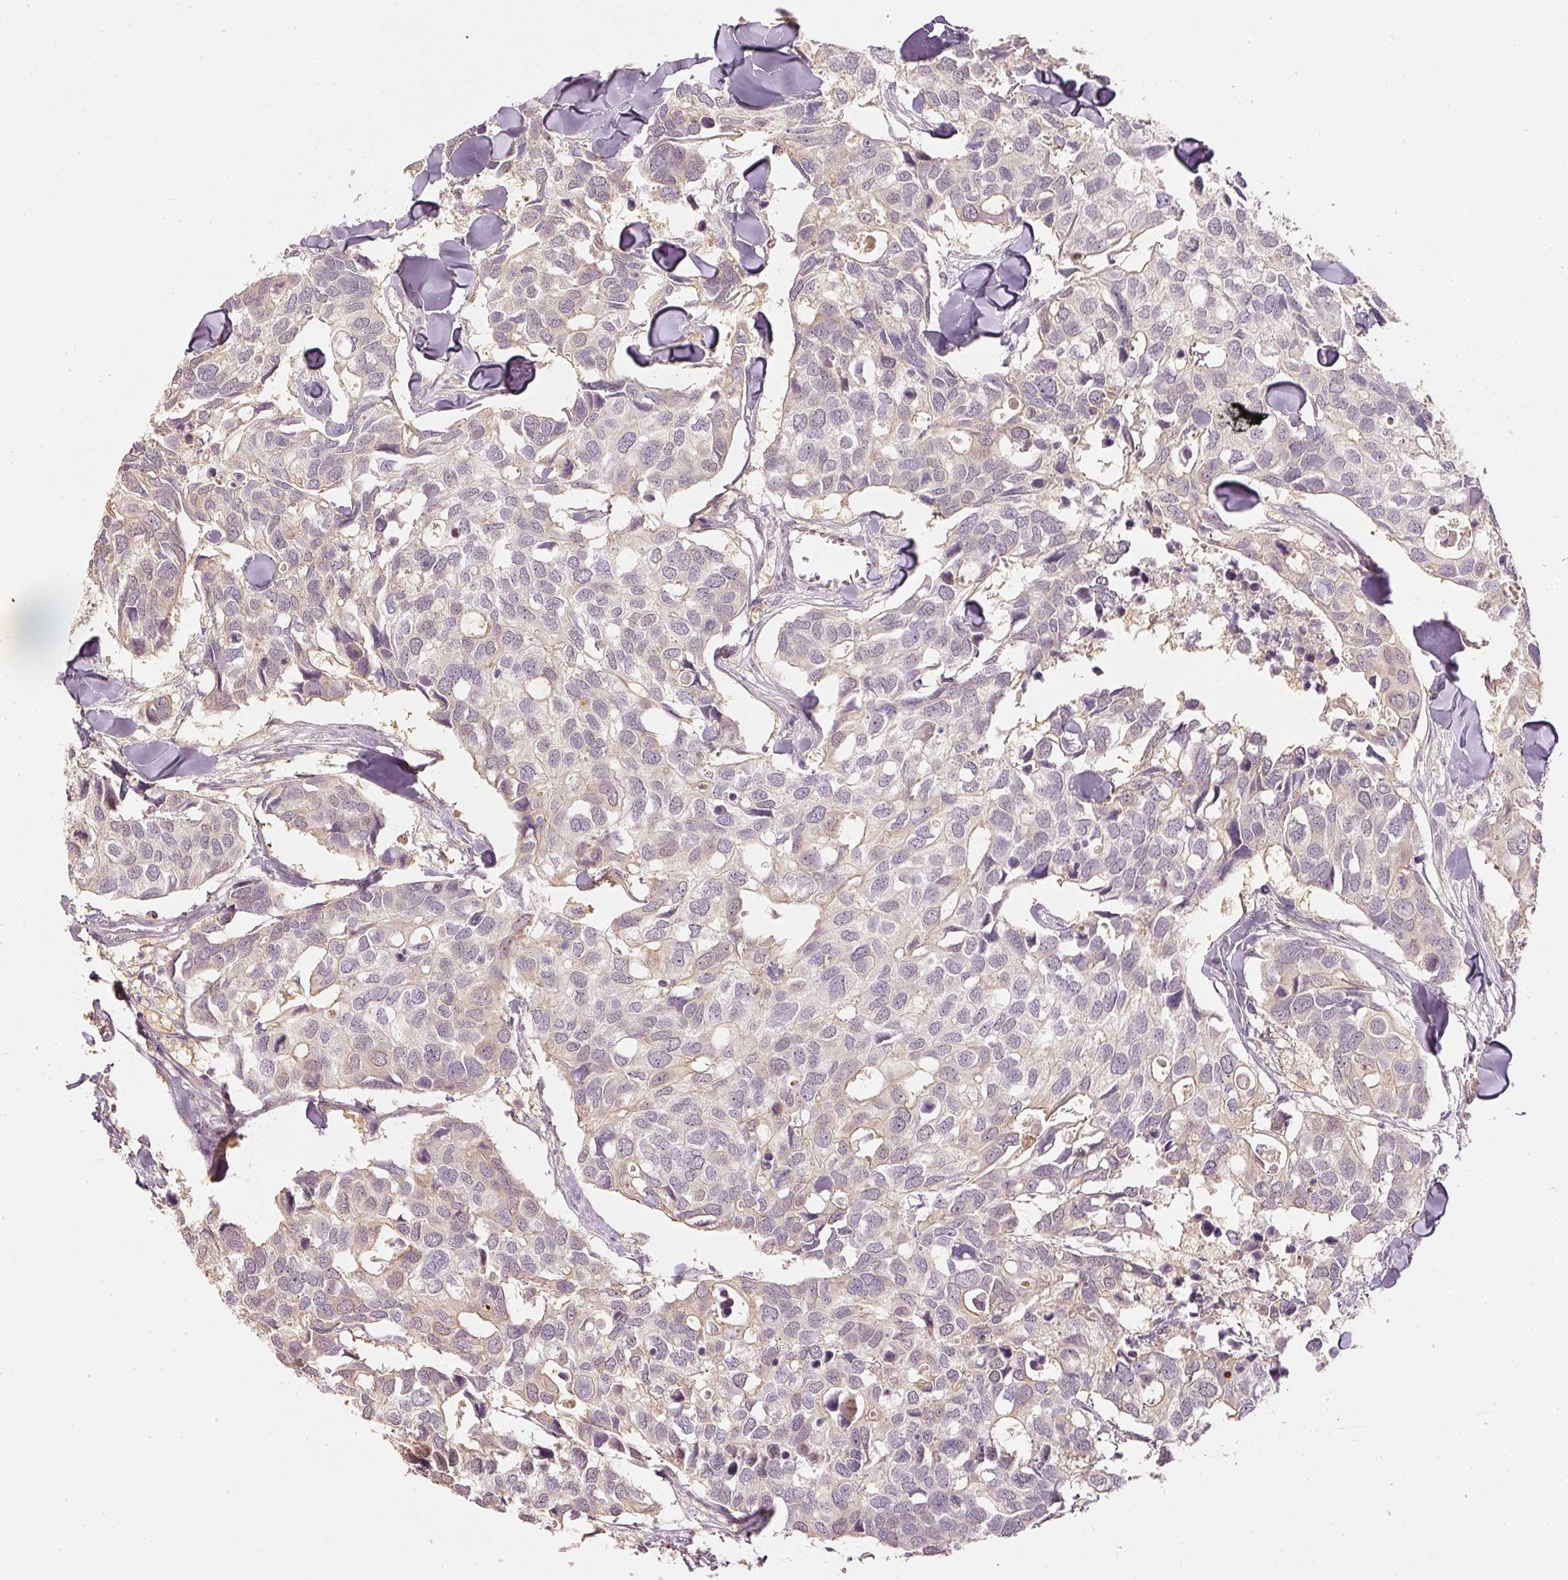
{"staining": {"intensity": "weak", "quantity": "<25%", "location": "cytoplasmic/membranous"}, "tissue": "breast cancer", "cell_type": "Tumor cells", "image_type": "cancer", "snomed": [{"axis": "morphology", "description": "Duct carcinoma"}, {"axis": "topography", "description": "Breast"}], "caption": "An immunohistochemistry (IHC) micrograph of infiltrating ductal carcinoma (breast) is shown. There is no staining in tumor cells of infiltrating ductal carcinoma (breast).", "gene": "GZMA", "patient": {"sex": "female", "age": 83}}